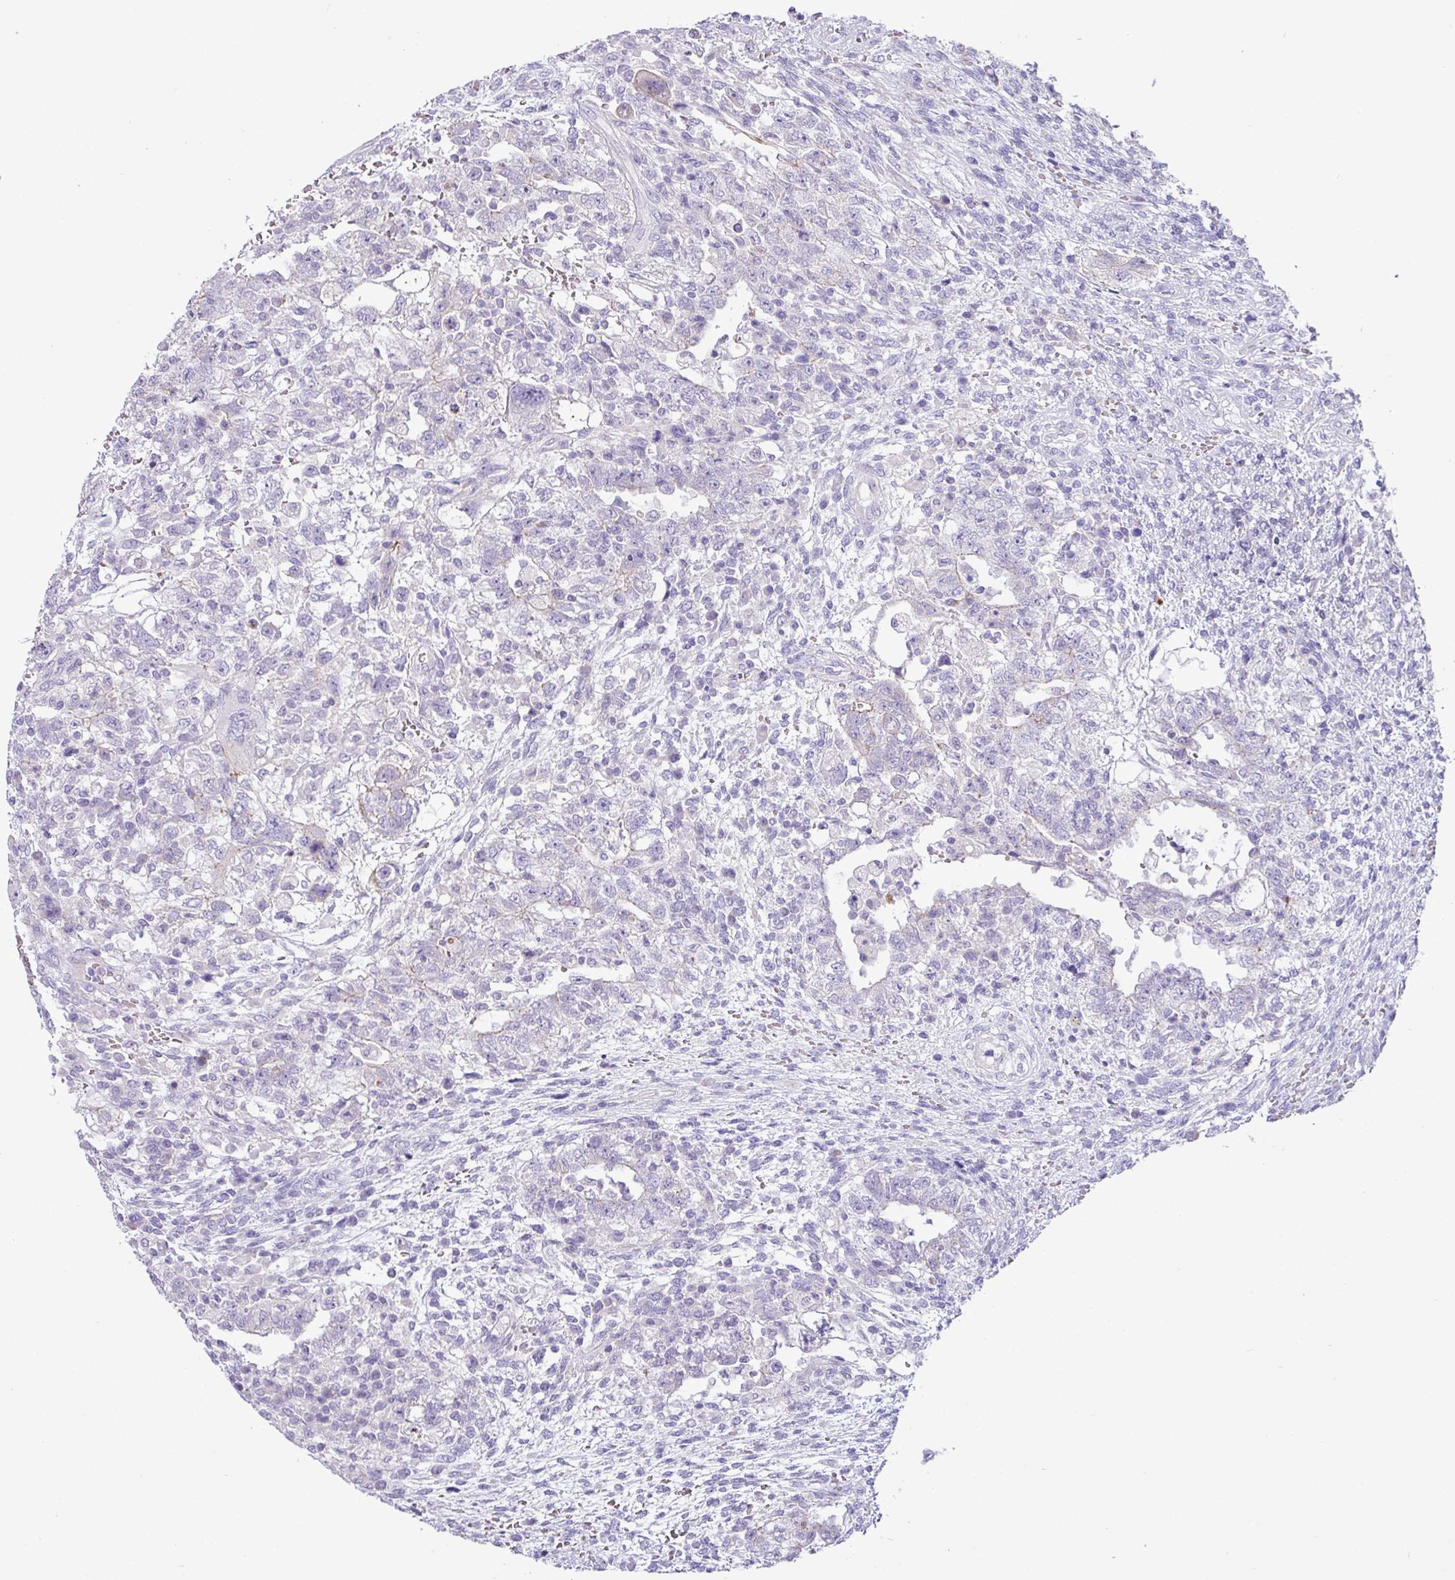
{"staining": {"intensity": "negative", "quantity": "none", "location": "none"}, "tissue": "testis cancer", "cell_type": "Tumor cells", "image_type": "cancer", "snomed": [{"axis": "morphology", "description": "Carcinoma, Embryonal, NOS"}, {"axis": "topography", "description": "Testis"}], "caption": "DAB (3,3'-diaminobenzidine) immunohistochemical staining of human testis cancer exhibits no significant expression in tumor cells.", "gene": "ACAP3", "patient": {"sex": "male", "age": 26}}